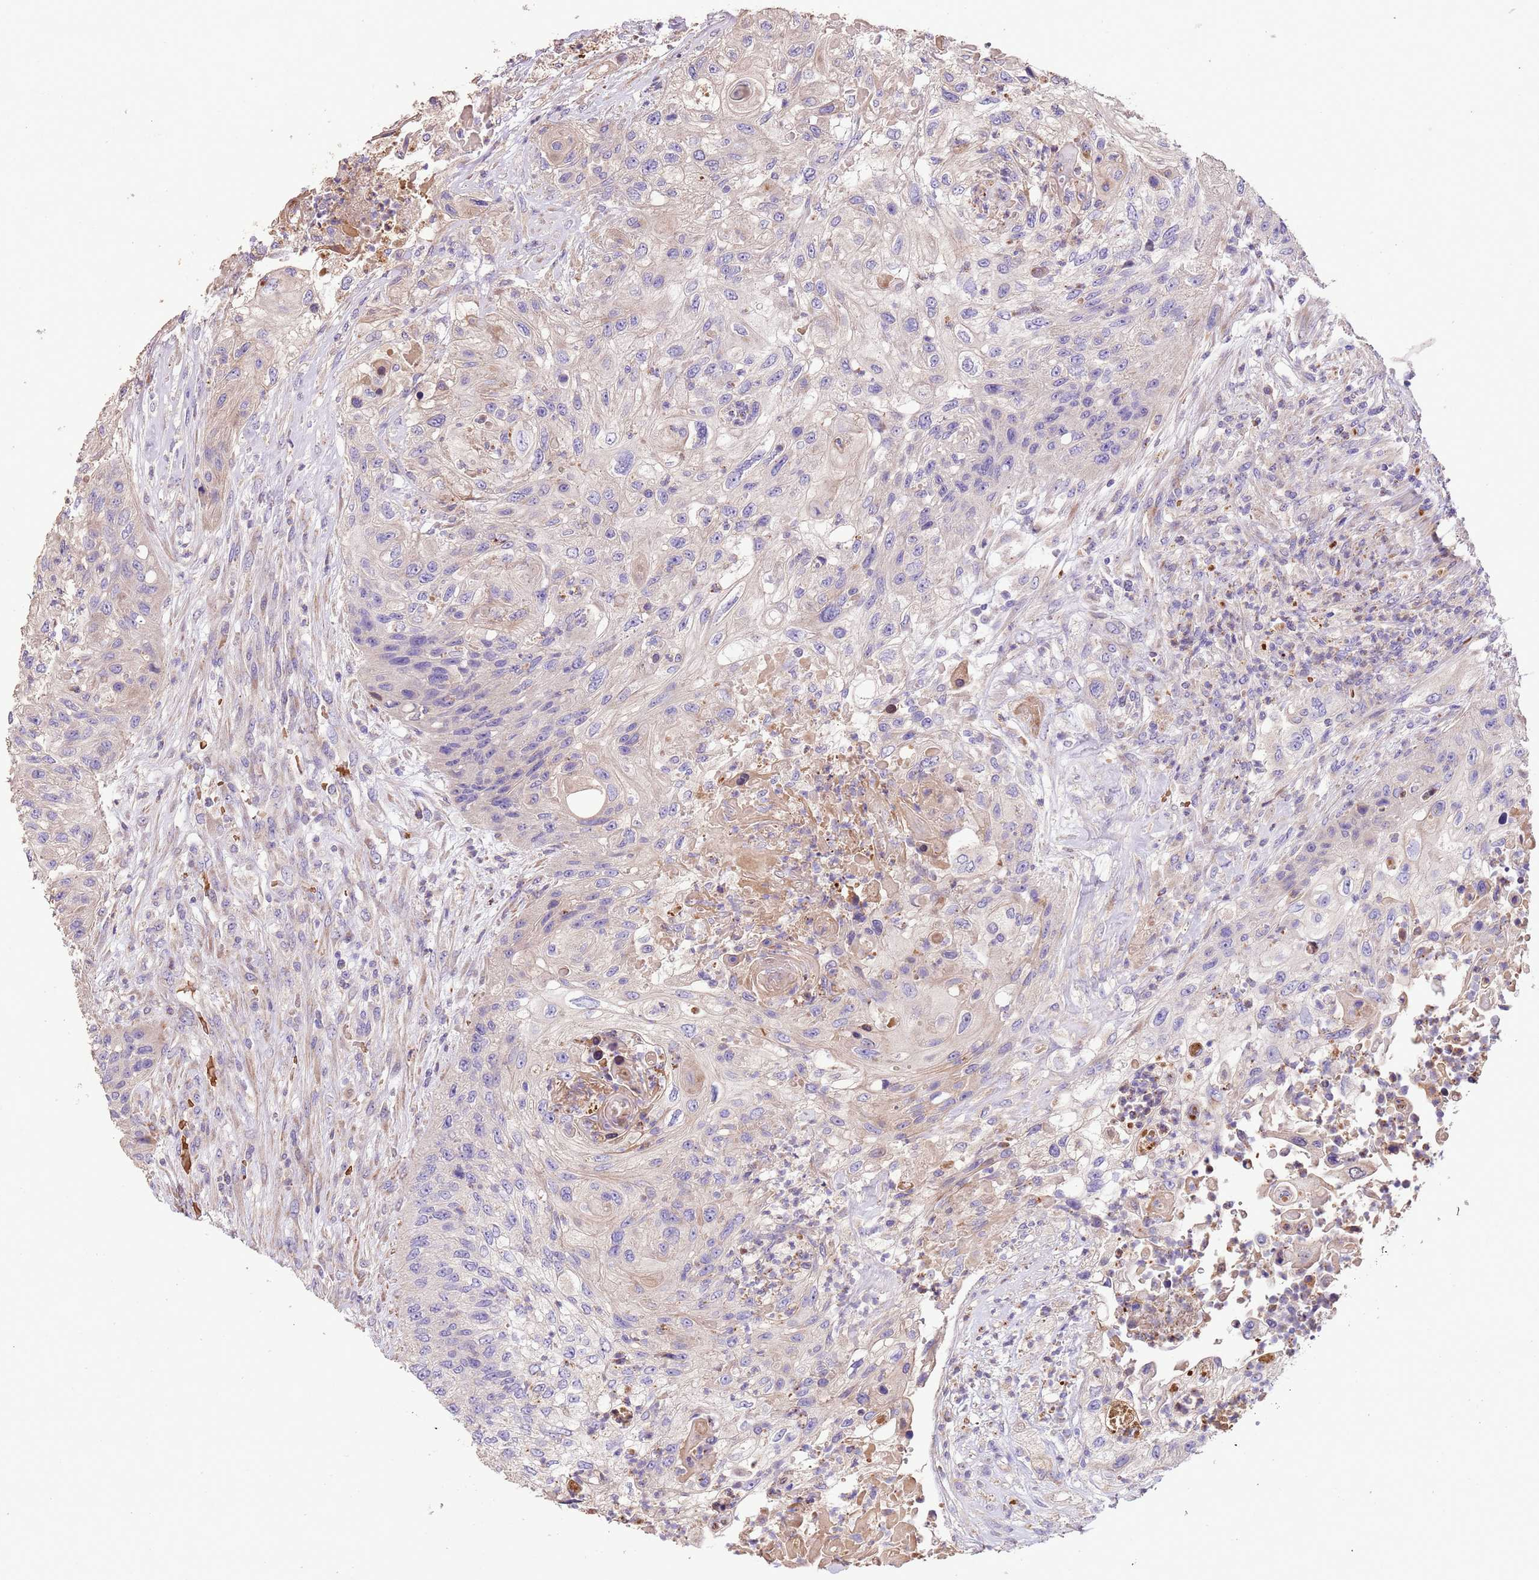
{"staining": {"intensity": "negative", "quantity": "none", "location": "none"}, "tissue": "urothelial cancer", "cell_type": "Tumor cells", "image_type": "cancer", "snomed": [{"axis": "morphology", "description": "Urothelial carcinoma, High grade"}, {"axis": "topography", "description": "Urinary bladder"}], "caption": "There is no significant expression in tumor cells of high-grade urothelial carcinoma. The staining was performed using DAB to visualize the protein expression in brown, while the nuclei were stained in blue with hematoxylin (Magnification: 20x).", "gene": "PIGA", "patient": {"sex": "female", "age": 60}}